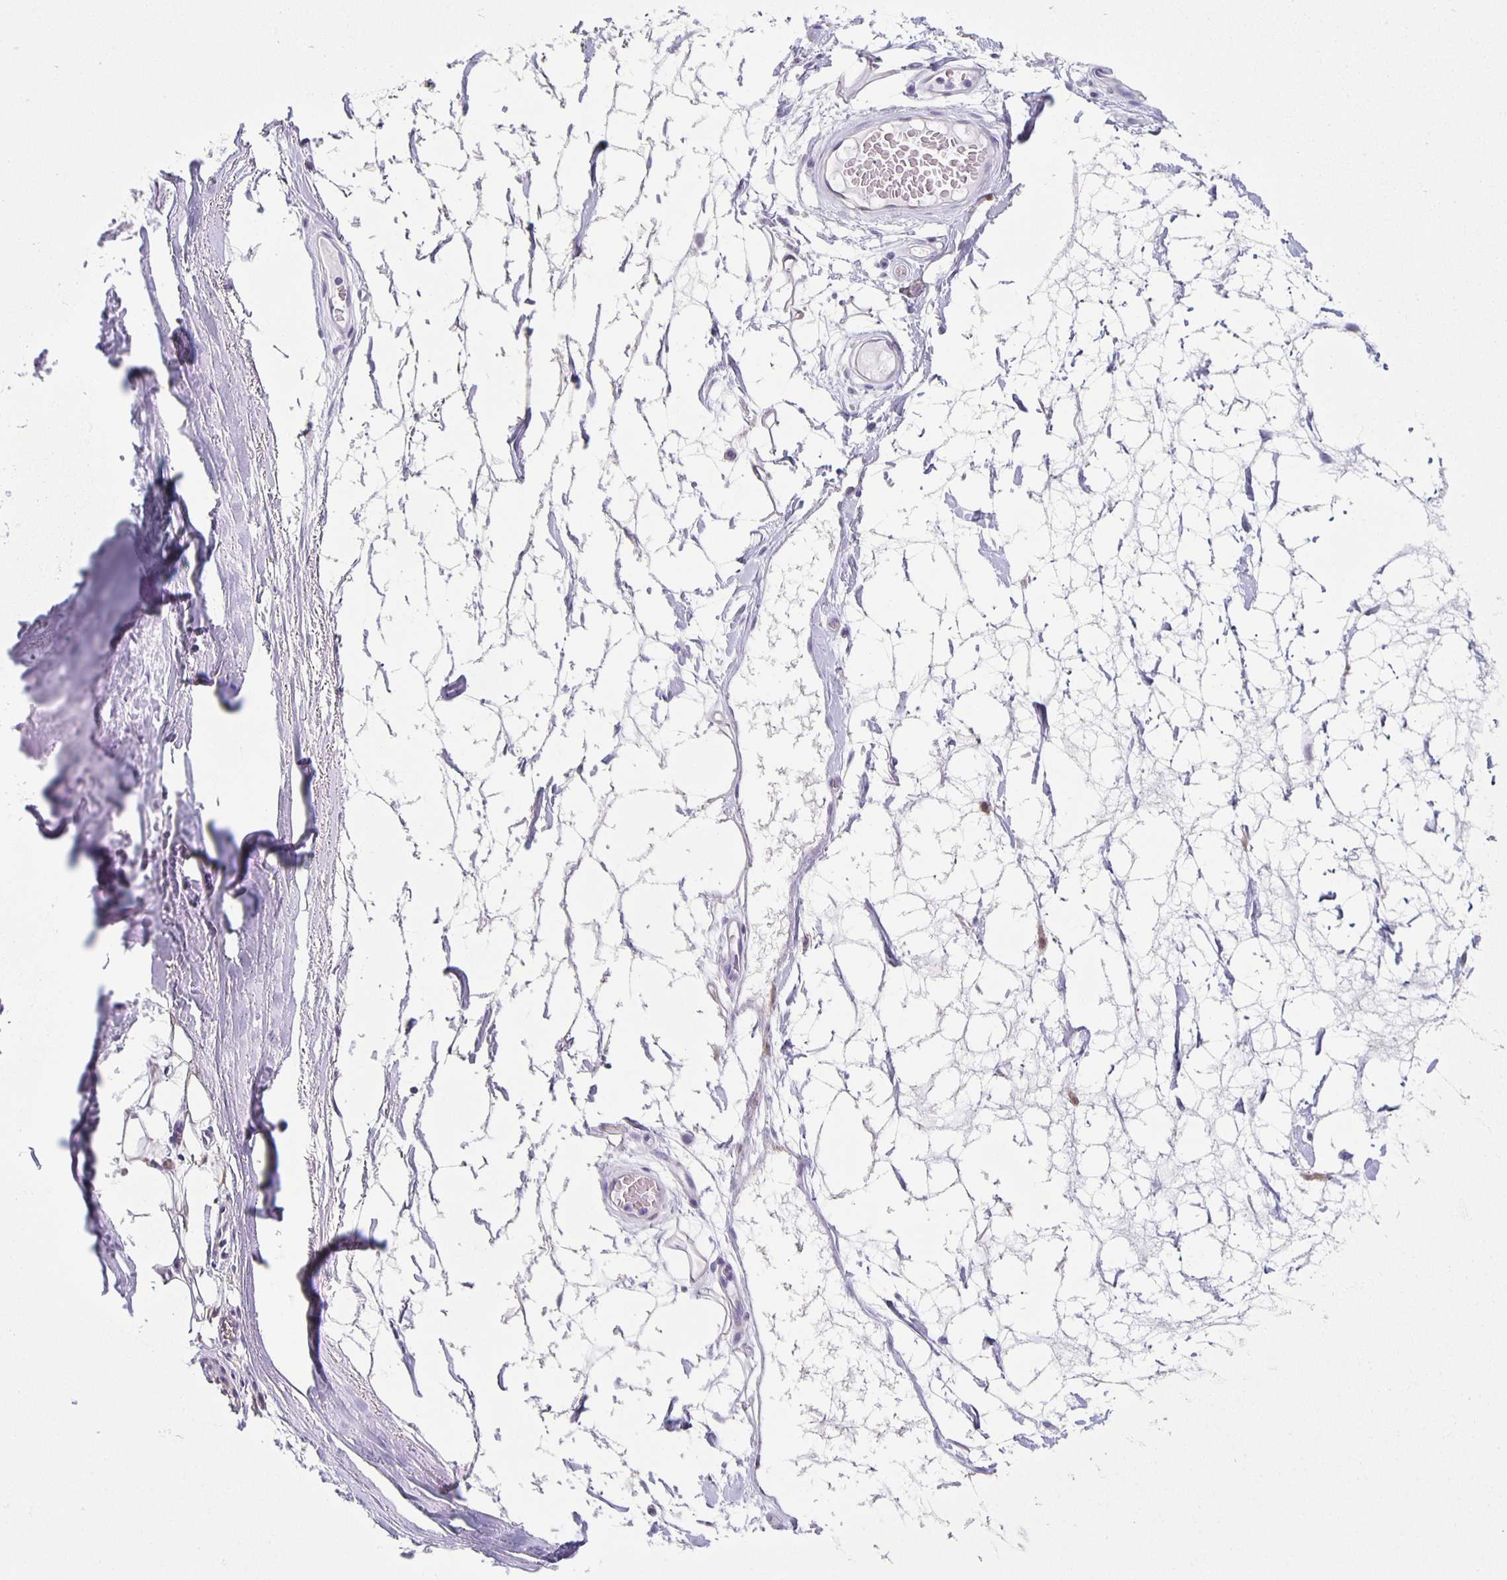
{"staining": {"intensity": "negative", "quantity": "none", "location": "none"}, "tissue": "adipose tissue", "cell_type": "Adipocytes", "image_type": "normal", "snomed": [{"axis": "morphology", "description": "Normal tissue, NOS"}, {"axis": "topography", "description": "Lymph node"}, {"axis": "topography", "description": "Cartilage tissue"}, {"axis": "topography", "description": "Nasopharynx"}], "caption": "This micrograph is of normal adipose tissue stained with IHC to label a protein in brown with the nuclei are counter-stained blue. There is no expression in adipocytes.", "gene": "TPPP", "patient": {"sex": "male", "age": 63}}